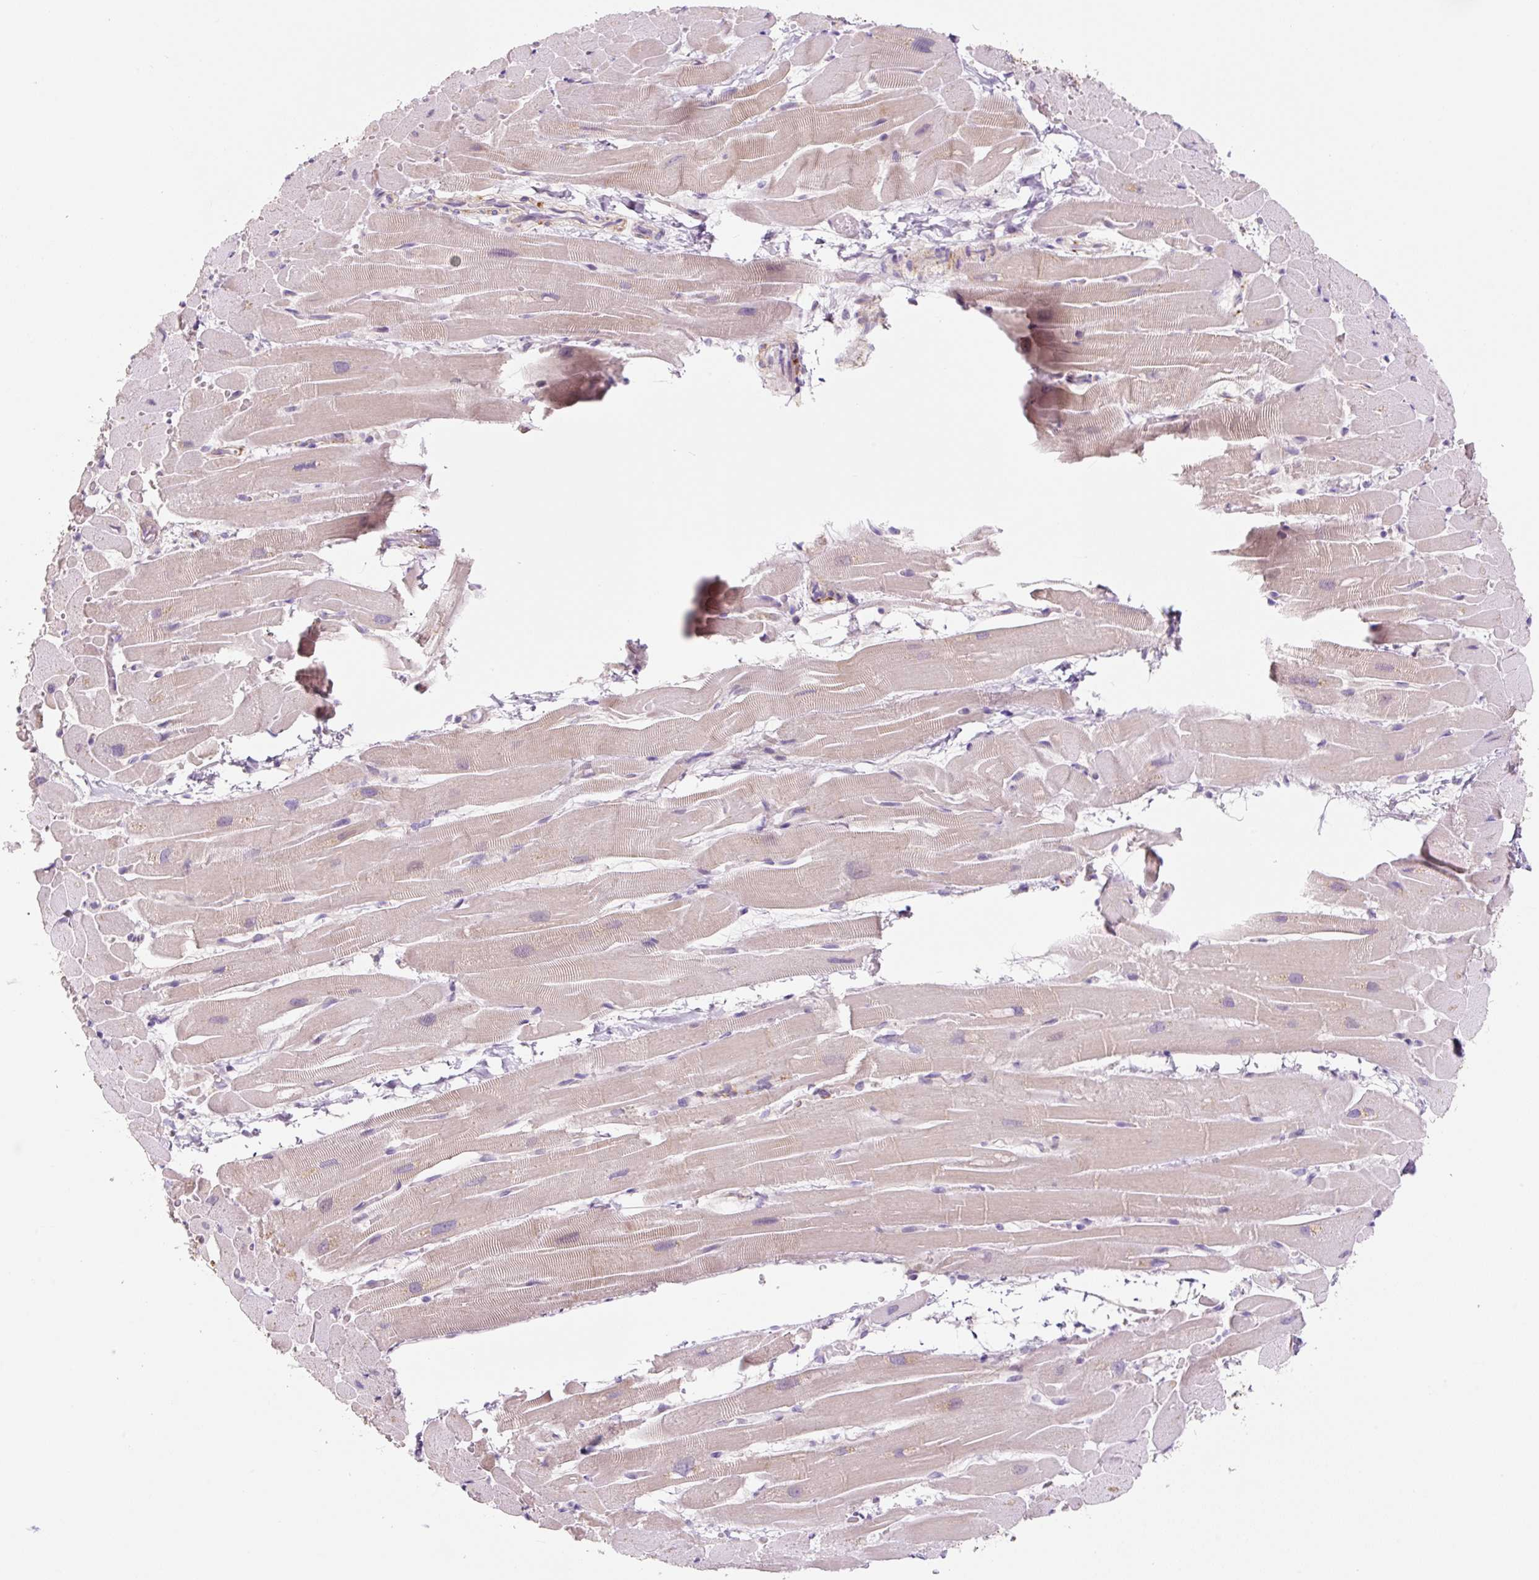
{"staining": {"intensity": "moderate", "quantity": "<25%", "location": "cytoplasmic/membranous"}, "tissue": "heart muscle", "cell_type": "Cardiomyocytes", "image_type": "normal", "snomed": [{"axis": "morphology", "description": "Normal tissue, NOS"}, {"axis": "topography", "description": "Heart"}], "caption": "A brown stain highlights moderate cytoplasmic/membranous positivity of a protein in cardiomyocytes of unremarkable human heart muscle.", "gene": "CCL25", "patient": {"sex": "male", "age": 37}}